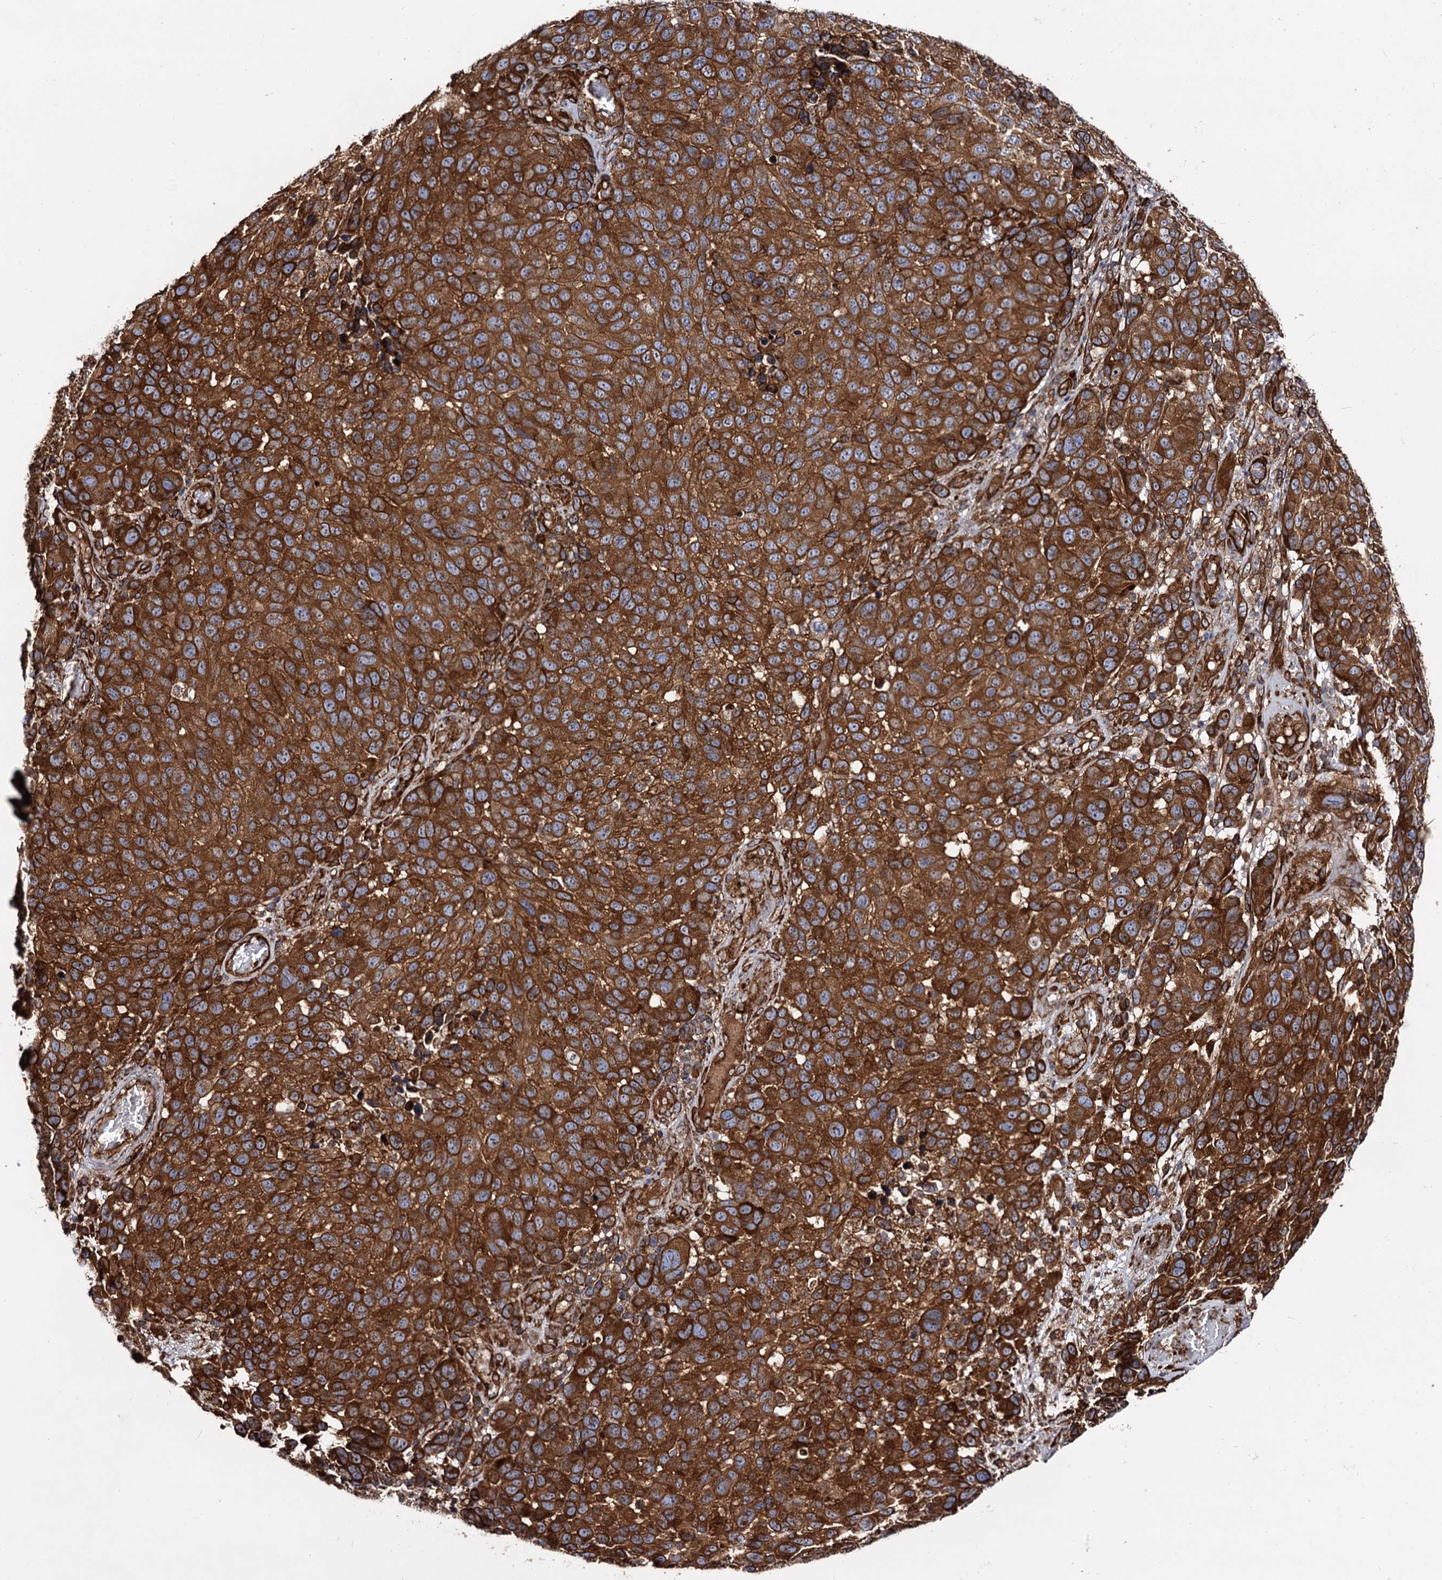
{"staining": {"intensity": "strong", "quantity": ">75%", "location": "cytoplasmic/membranous"}, "tissue": "melanoma", "cell_type": "Tumor cells", "image_type": "cancer", "snomed": [{"axis": "morphology", "description": "Malignant melanoma, NOS"}, {"axis": "topography", "description": "Skin"}], "caption": "Immunohistochemical staining of human melanoma shows high levels of strong cytoplasmic/membranous protein positivity in approximately >75% of tumor cells.", "gene": "CIP2A", "patient": {"sex": "male", "age": 49}}